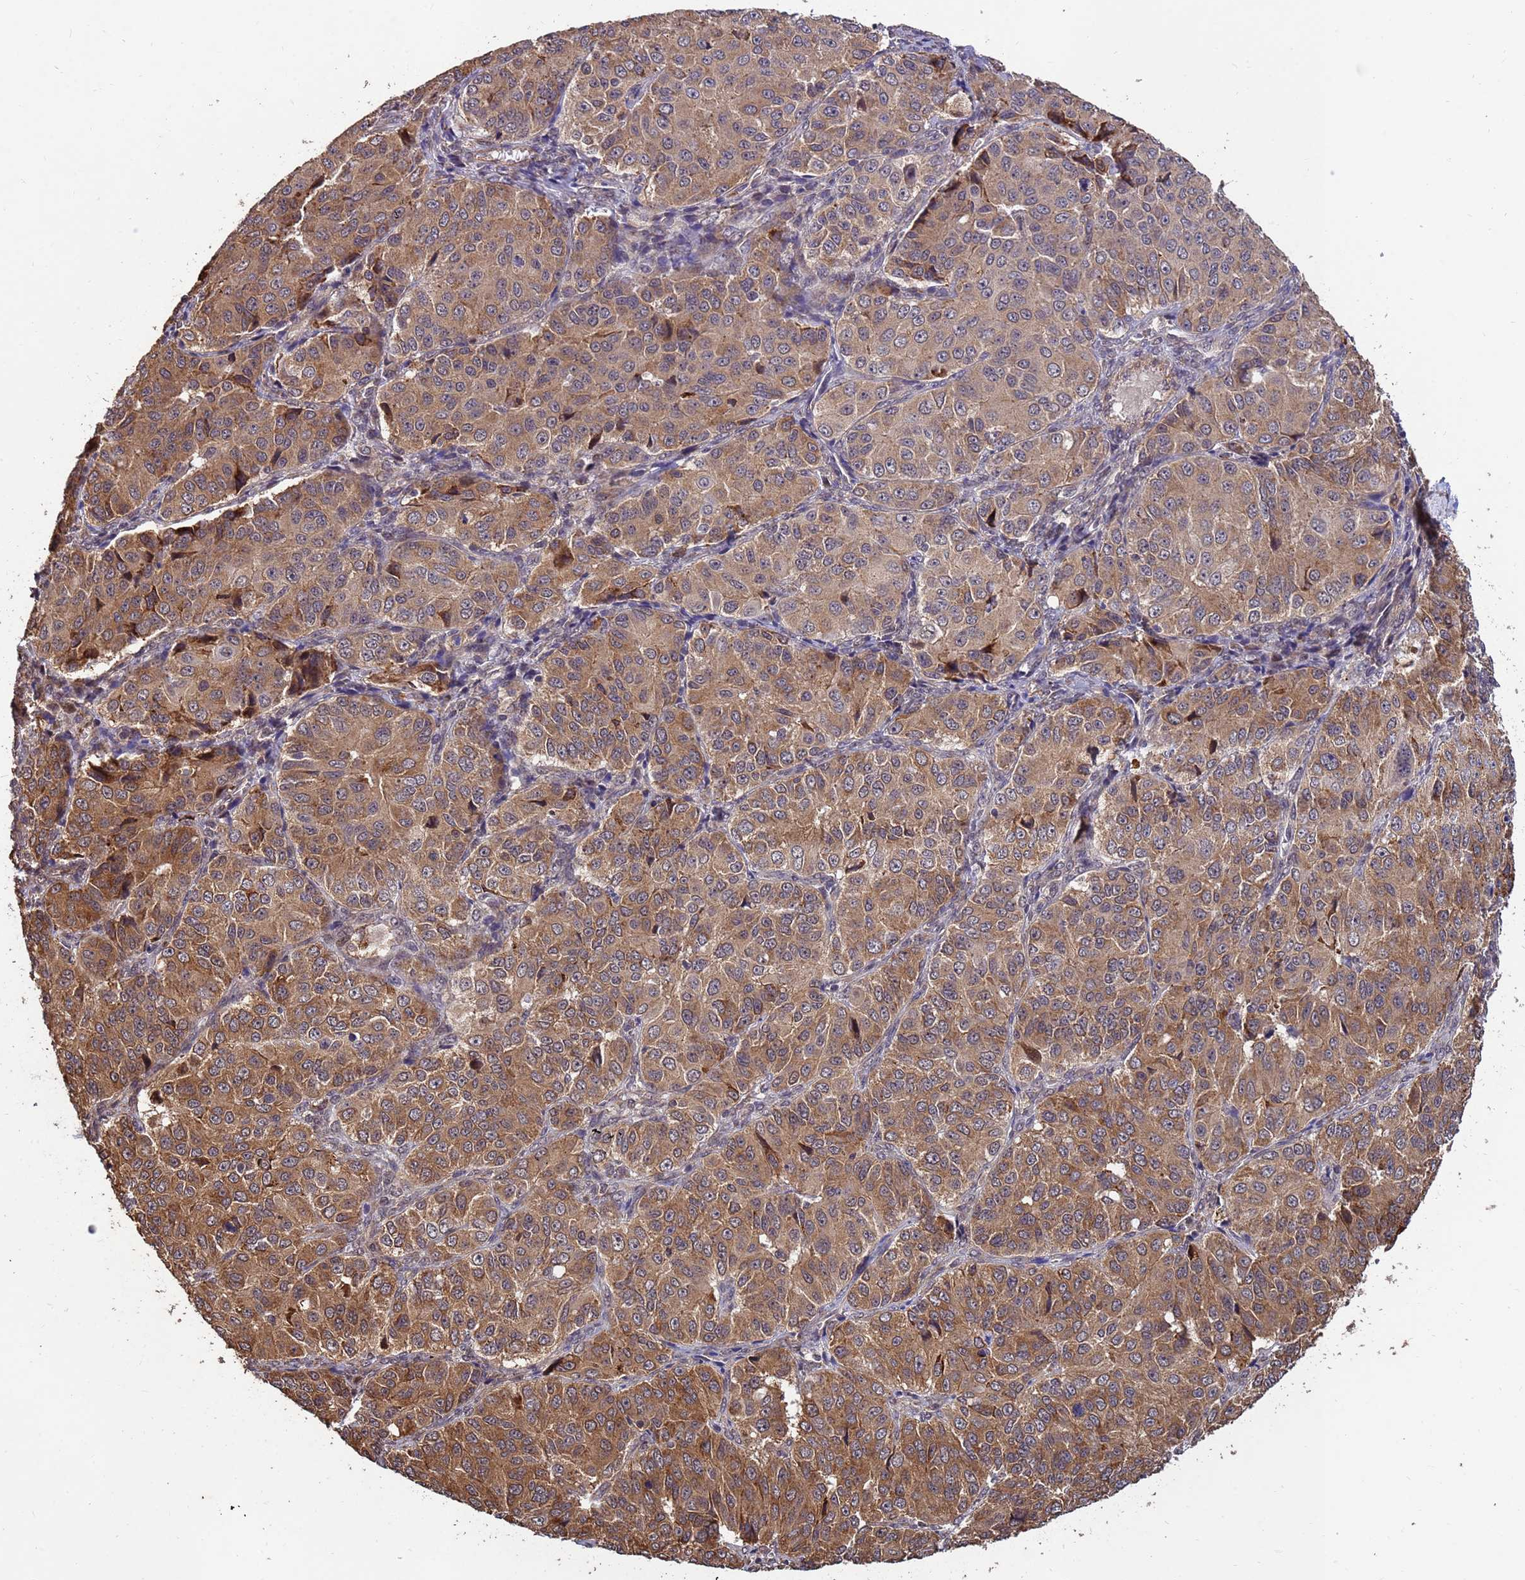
{"staining": {"intensity": "moderate", "quantity": ">75%", "location": "cytoplasmic/membranous"}, "tissue": "ovarian cancer", "cell_type": "Tumor cells", "image_type": "cancer", "snomed": [{"axis": "morphology", "description": "Carcinoma, endometroid"}, {"axis": "topography", "description": "Ovary"}], "caption": "This histopathology image reveals ovarian endometroid carcinoma stained with immunohistochemistry (IHC) to label a protein in brown. The cytoplasmic/membranous of tumor cells show moderate positivity for the protein. Nuclei are counter-stained blue.", "gene": "ZNF619", "patient": {"sex": "female", "age": 51}}